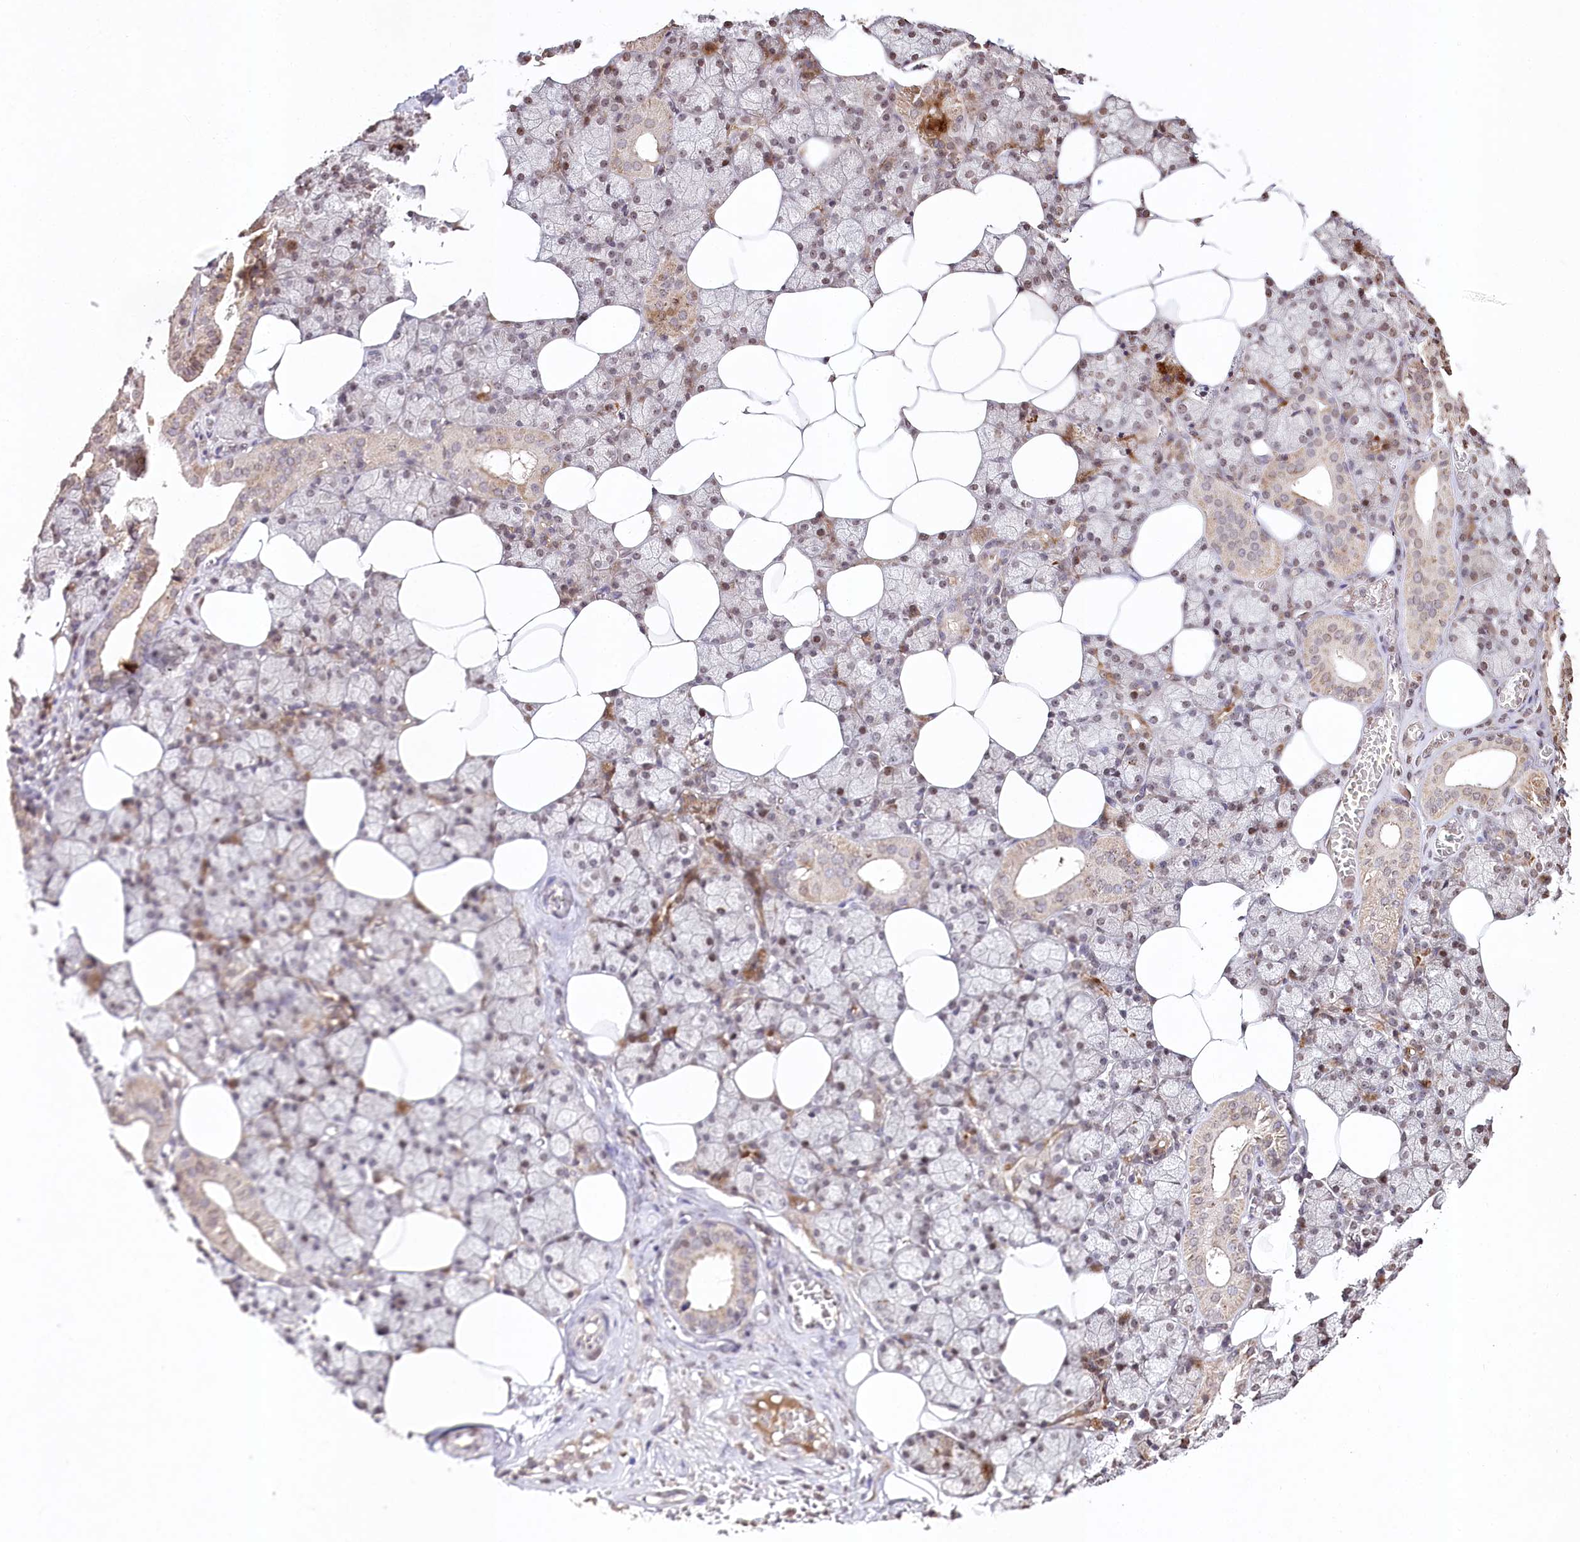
{"staining": {"intensity": "weak", "quantity": "<25%", "location": "cytoplasmic/membranous"}, "tissue": "salivary gland", "cell_type": "Glandular cells", "image_type": "normal", "snomed": [{"axis": "morphology", "description": "Normal tissue, NOS"}, {"axis": "topography", "description": "Salivary gland"}], "caption": "Protein analysis of normal salivary gland reveals no significant expression in glandular cells.", "gene": "DMXL1", "patient": {"sex": "male", "age": 62}}